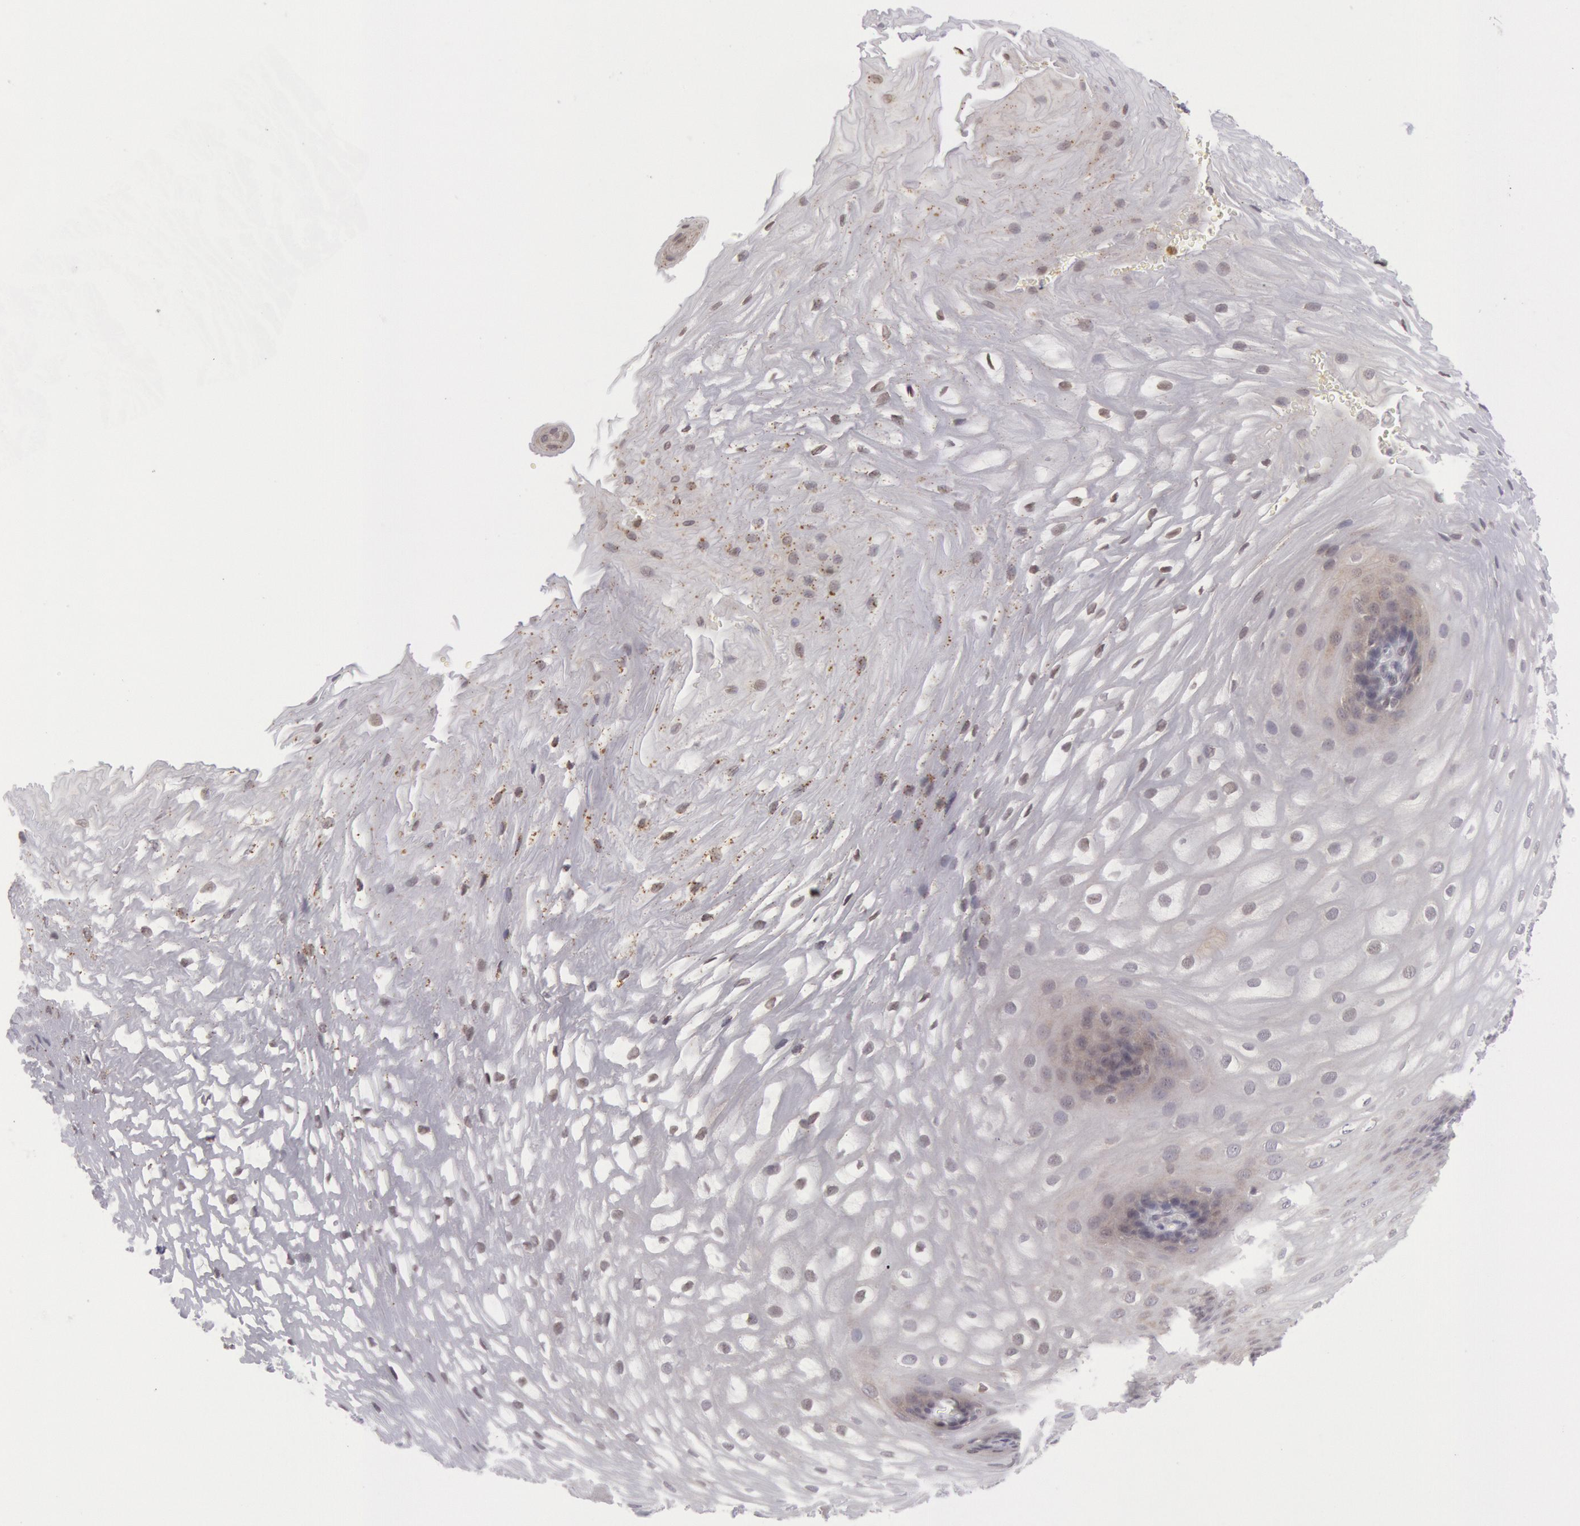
{"staining": {"intensity": "negative", "quantity": "none", "location": "none"}, "tissue": "esophagus", "cell_type": "Squamous epithelial cells", "image_type": "normal", "snomed": [{"axis": "morphology", "description": "Normal tissue, NOS"}, {"axis": "morphology", "description": "Adenocarcinoma, NOS"}, {"axis": "topography", "description": "Esophagus"}, {"axis": "topography", "description": "Stomach"}], "caption": "DAB (3,3'-diaminobenzidine) immunohistochemical staining of unremarkable esophagus displays no significant staining in squamous epithelial cells. (DAB (3,3'-diaminobenzidine) immunohistochemistry (IHC) visualized using brightfield microscopy, high magnification).", "gene": "PTGS2", "patient": {"sex": "male", "age": 62}}